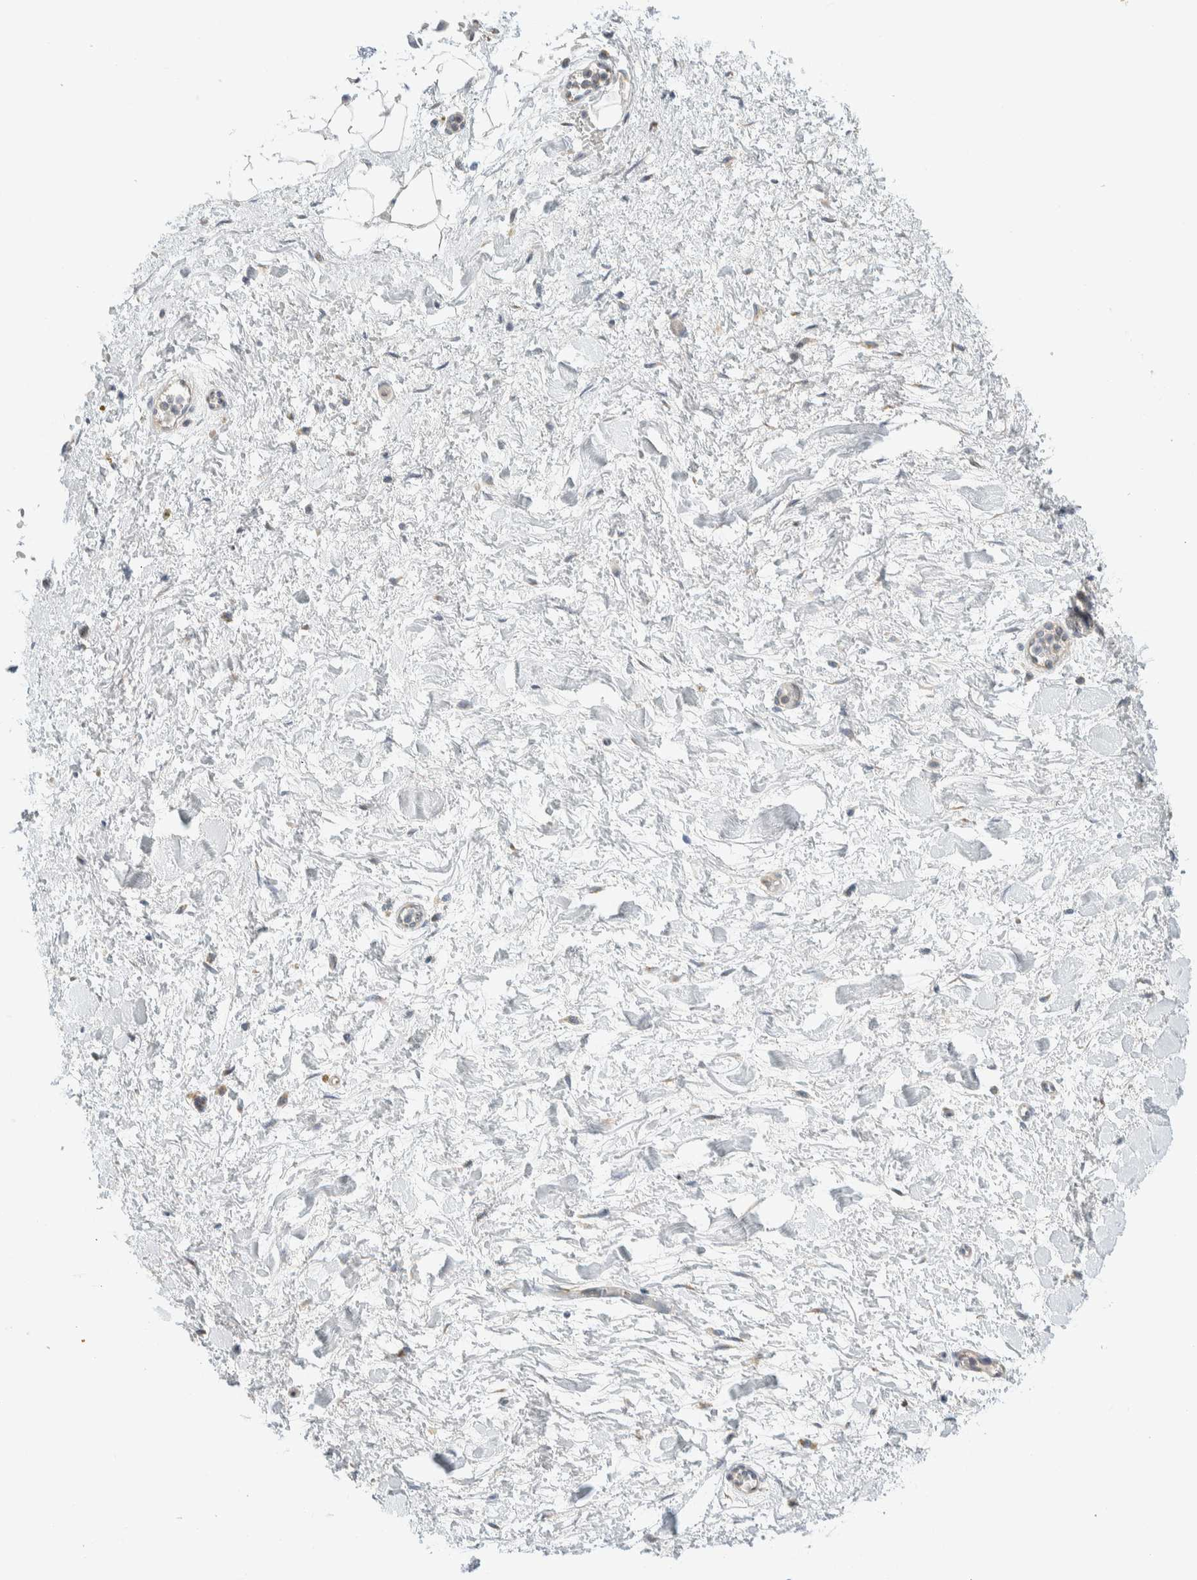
{"staining": {"intensity": "negative", "quantity": "none", "location": "none"}, "tissue": "adipose tissue", "cell_type": "Adipocytes", "image_type": "normal", "snomed": [{"axis": "morphology", "description": "Normal tissue, NOS"}, {"axis": "topography", "description": "Kidney"}, {"axis": "topography", "description": "Peripheral nerve tissue"}], "caption": "Immunohistochemistry of normal adipose tissue demonstrates no expression in adipocytes.", "gene": "TMEM184B", "patient": {"sex": "male", "age": 7}}